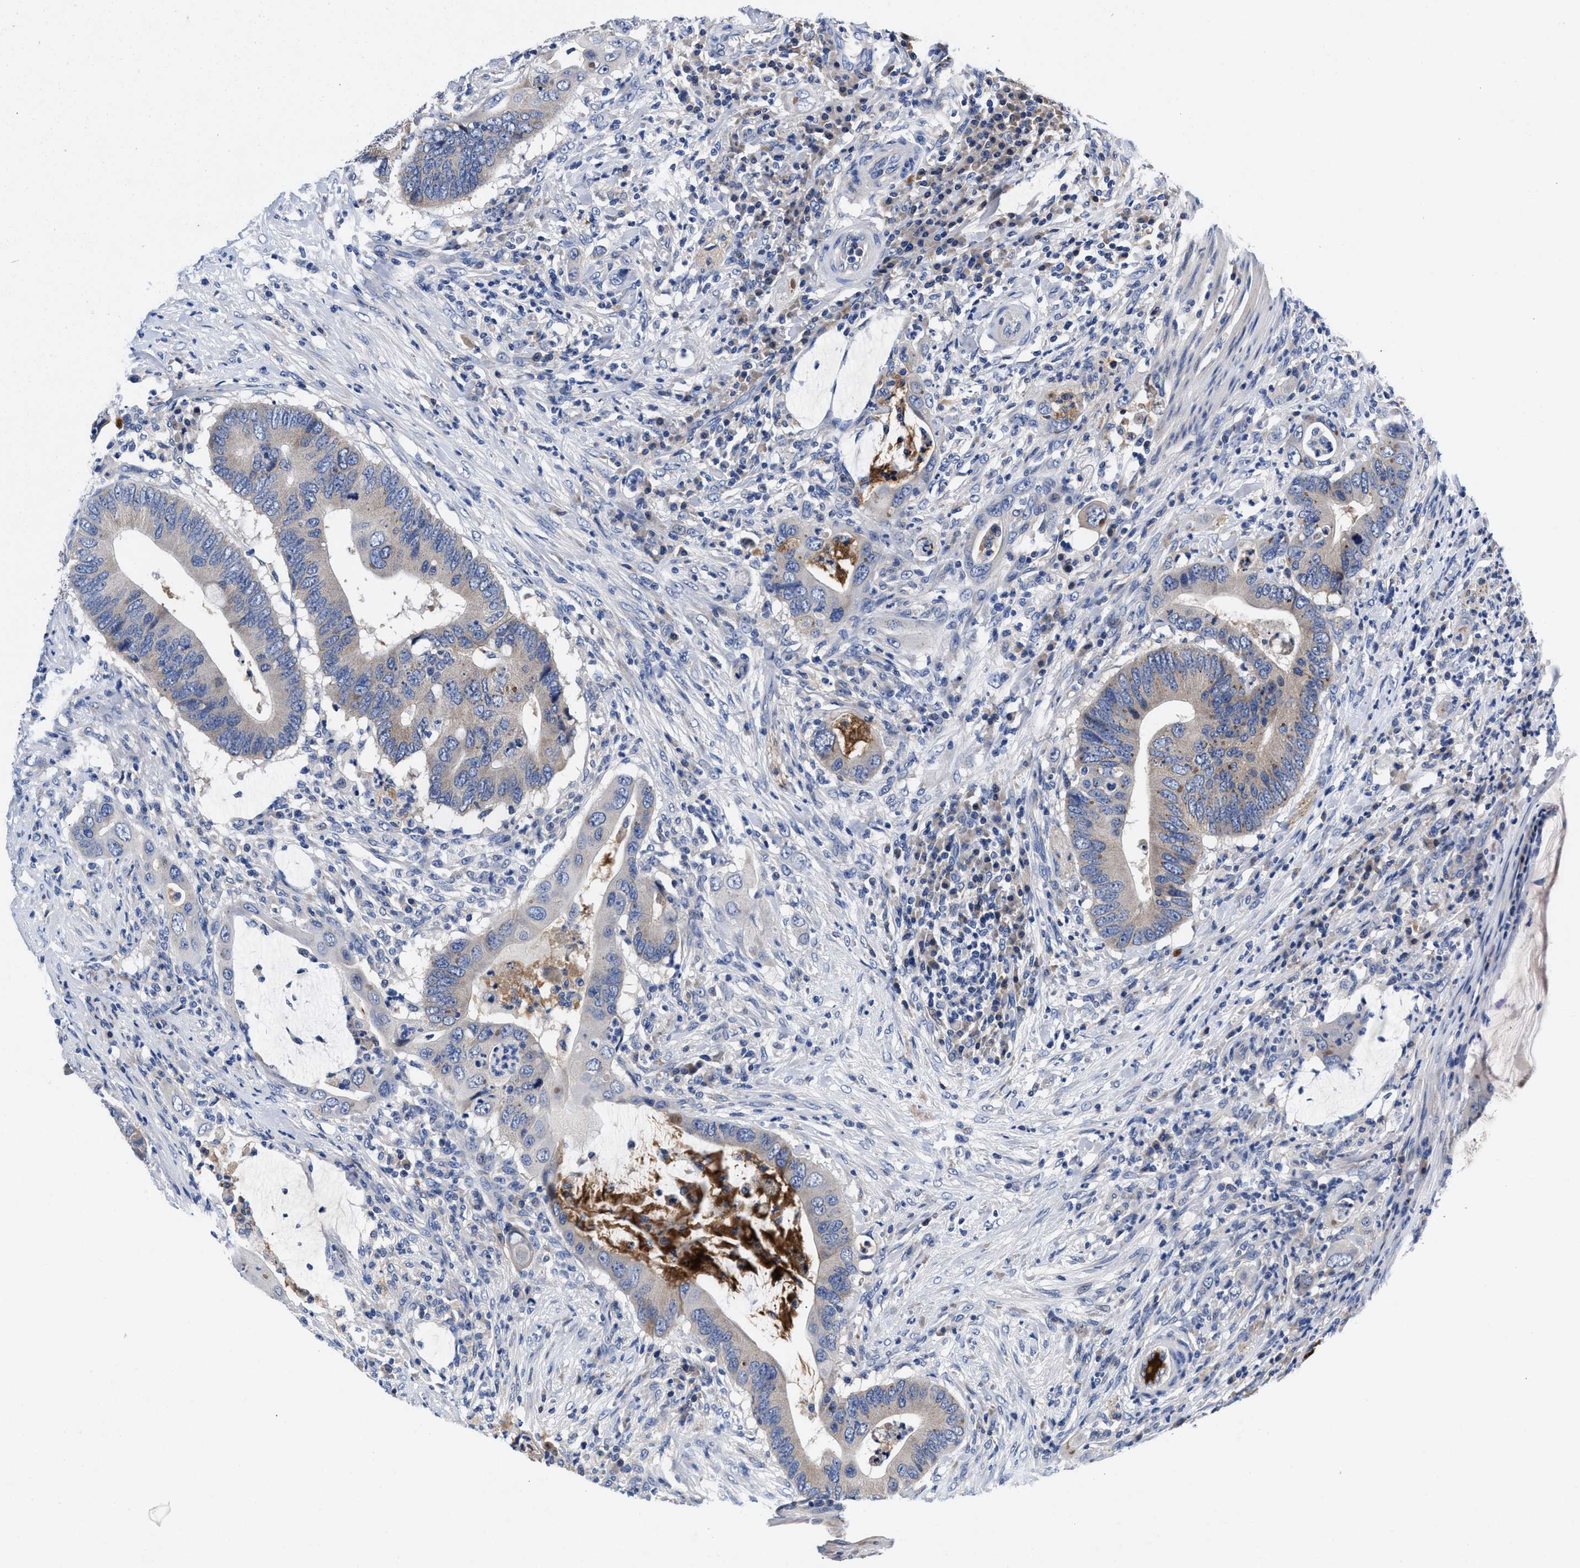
{"staining": {"intensity": "weak", "quantity": "<25%", "location": "cytoplasmic/membranous"}, "tissue": "colorectal cancer", "cell_type": "Tumor cells", "image_type": "cancer", "snomed": [{"axis": "morphology", "description": "Adenocarcinoma, NOS"}, {"axis": "topography", "description": "Colon"}], "caption": "Immunohistochemical staining of human adenocarcinoma (colorectal) displays no significant positivity in tumor cells.", "gene": "DHRS13", "patient": {"sex": "male", "age": 71}}